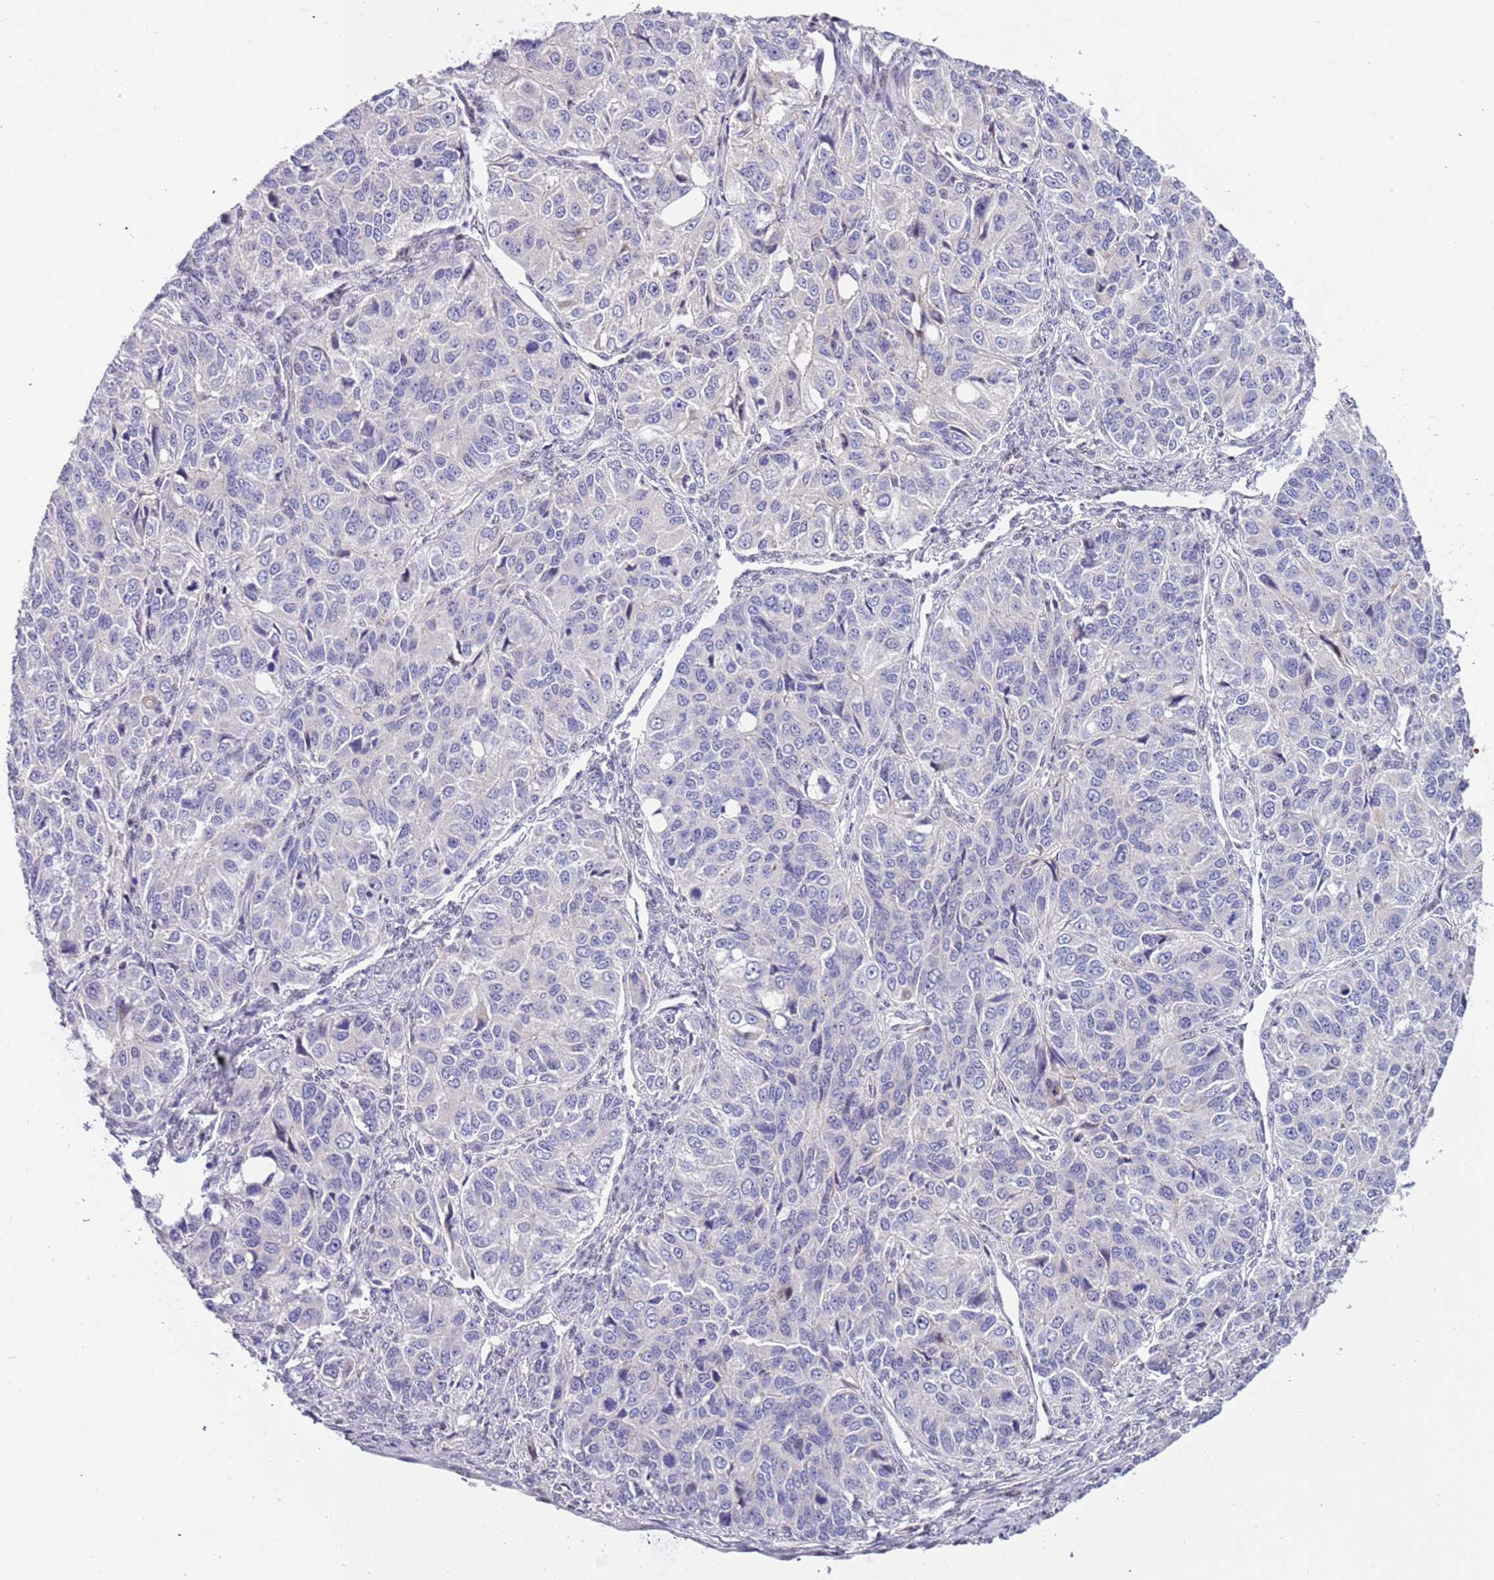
{"staining": {"intensity": "negative", "quantity": "none", "location": "none"}, "tissue": "ovarian cancer", "cell_type": "Tumor cells", "image_type": "cancer", "snomed": [{"axis": "morphology", "description": "Carcinoma, endometroid"}, {"axis": "topography", "description": "Ovary"}], "caption": "This is an immunohistochemistry (IHC) image of human ovarian cancer. There is no expression in tumor cells.", "gene": "PLEKHH1", "patient": {"sex": "female", "age": 51}}